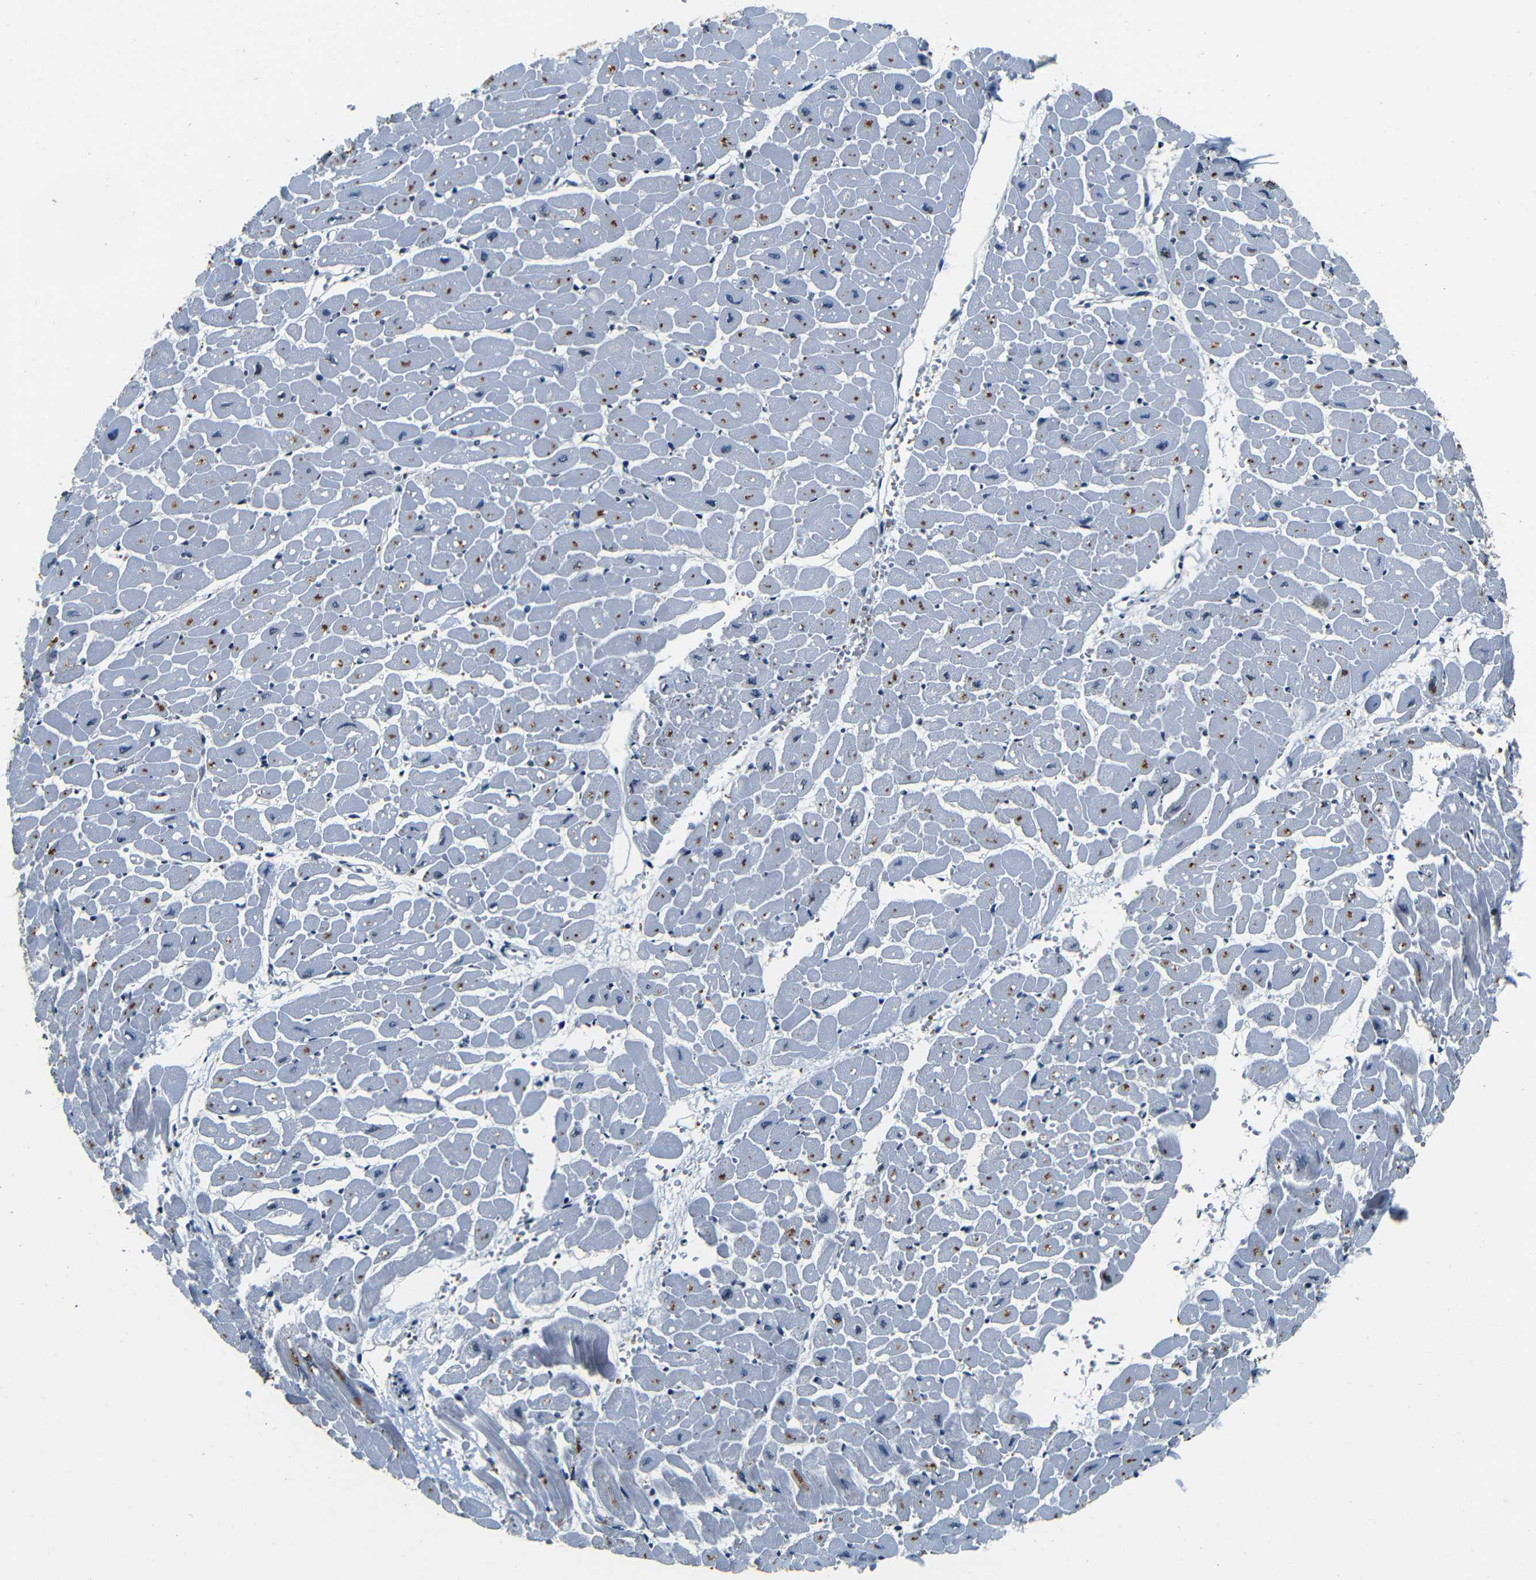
{"staining": {"intensity": "moderate", "quantity": "25%-75%", "location": "cytoplasmic/membranous"}, "tissue": "heart muscle", "cell_type": "Cardiomyocytes", "image_type": "normal", "snomed": [{"axis": "morphology", "description": "Normal tissue, NOS"}, {"axis": "topography", "description": "Heart"}], "caption": "Immunohistochemical staining of unremarkable heart muscle shows medium levels of moderate cytoplasmic/membranous expression in about 25%-75% of cardiomyocytes.", "gene": "FOXD4L1", "patient": {"sex": "male", "age": 45}}